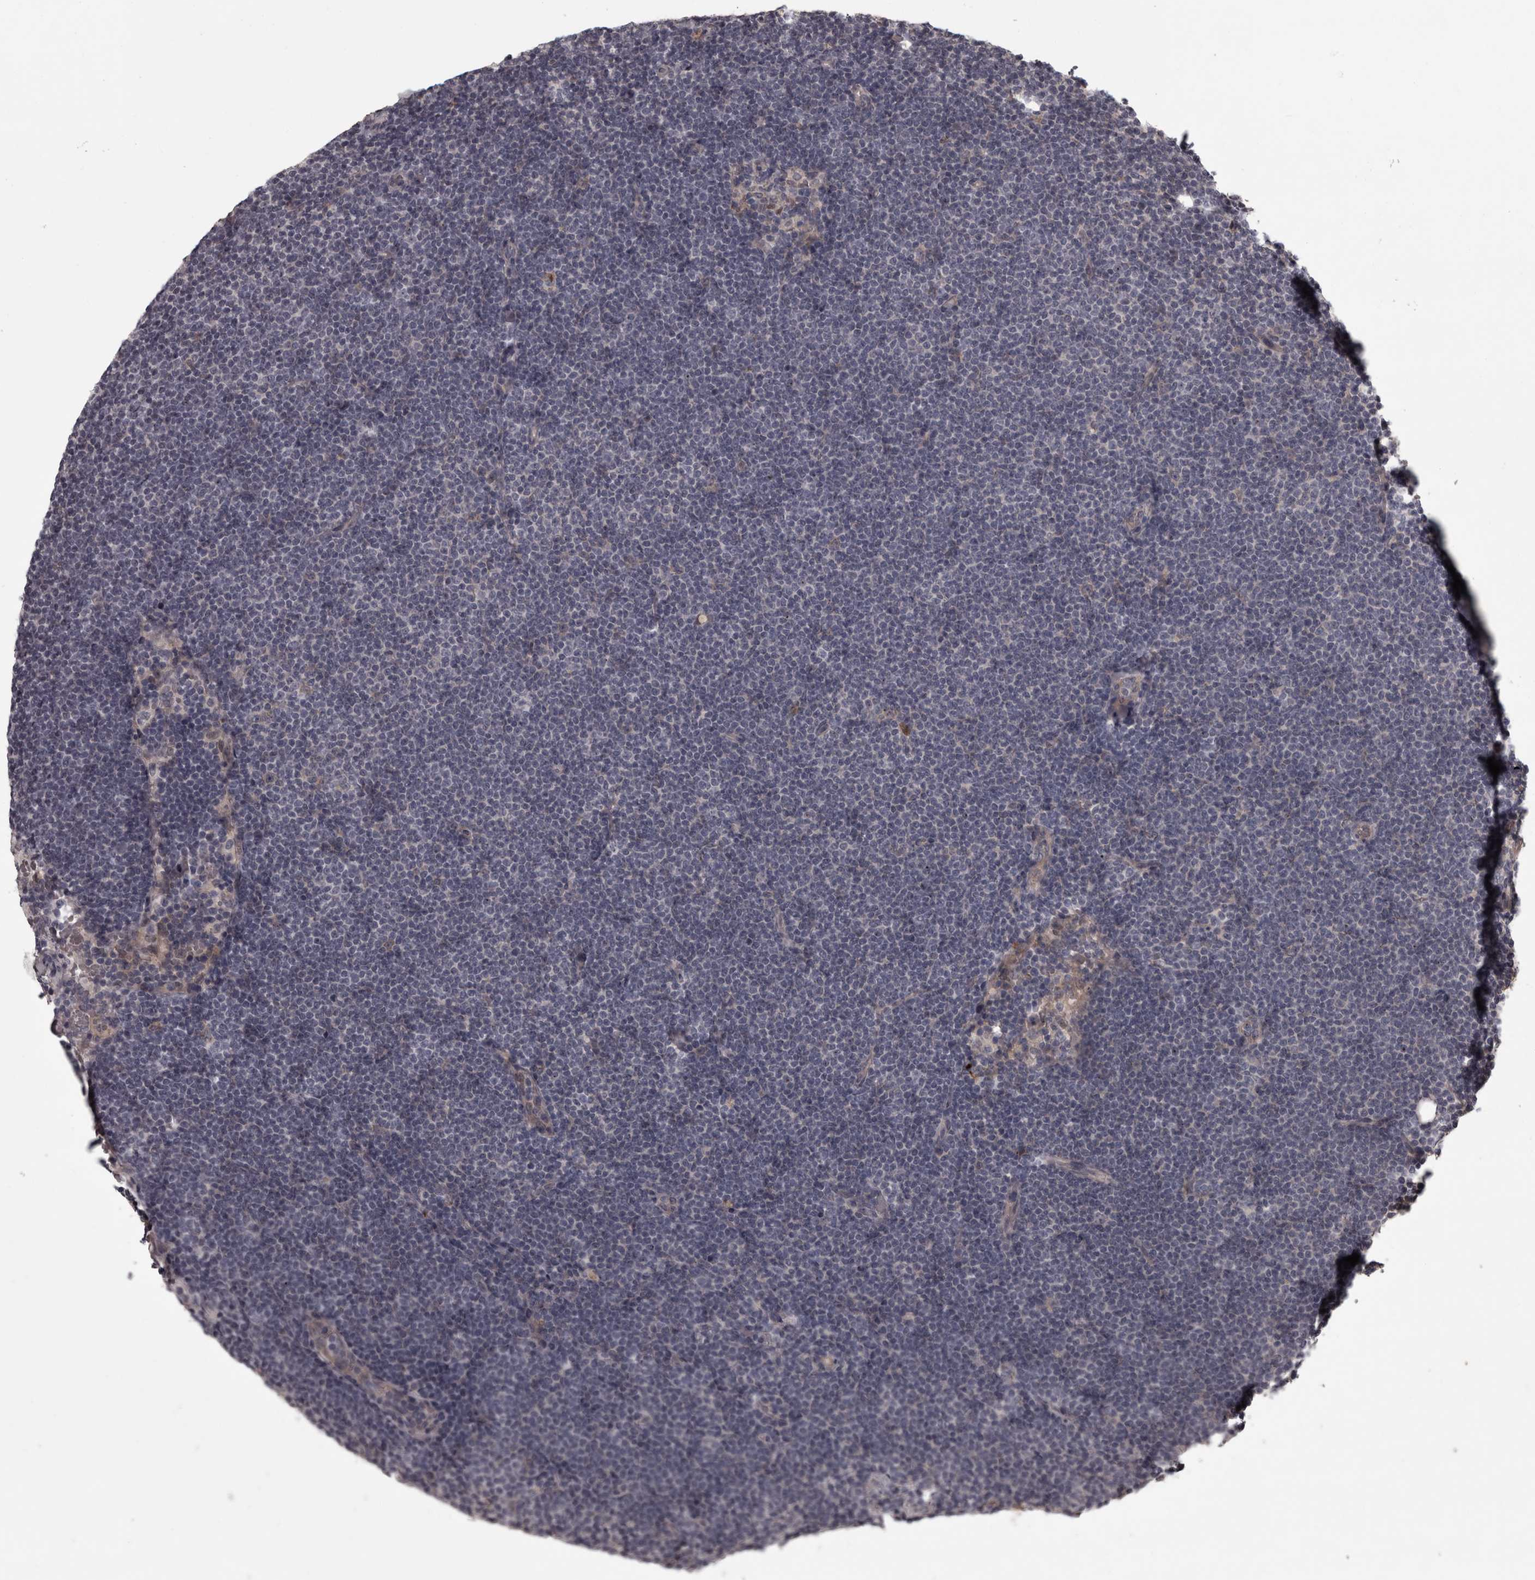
{"staining": {"intensity": "negative", "quantity": "none", "location": "none"}, "tissue": "lymphoma", "cell_type": "Tumor cells", "image_type": "cancer", "snomed": [{"axis": "morphology", "description": "Malignant lymphoma, non-Hodgkin's type, Low grade"}, {"axis": "topography", "description": "Lymph node"}], "caption": "This is a histopathology image of immunohistochemistry staining of lymphoma, which shows no positivity in tumor cells.", "gene": "PCDH17", "patient": {"sex": "female", "age": 53}}